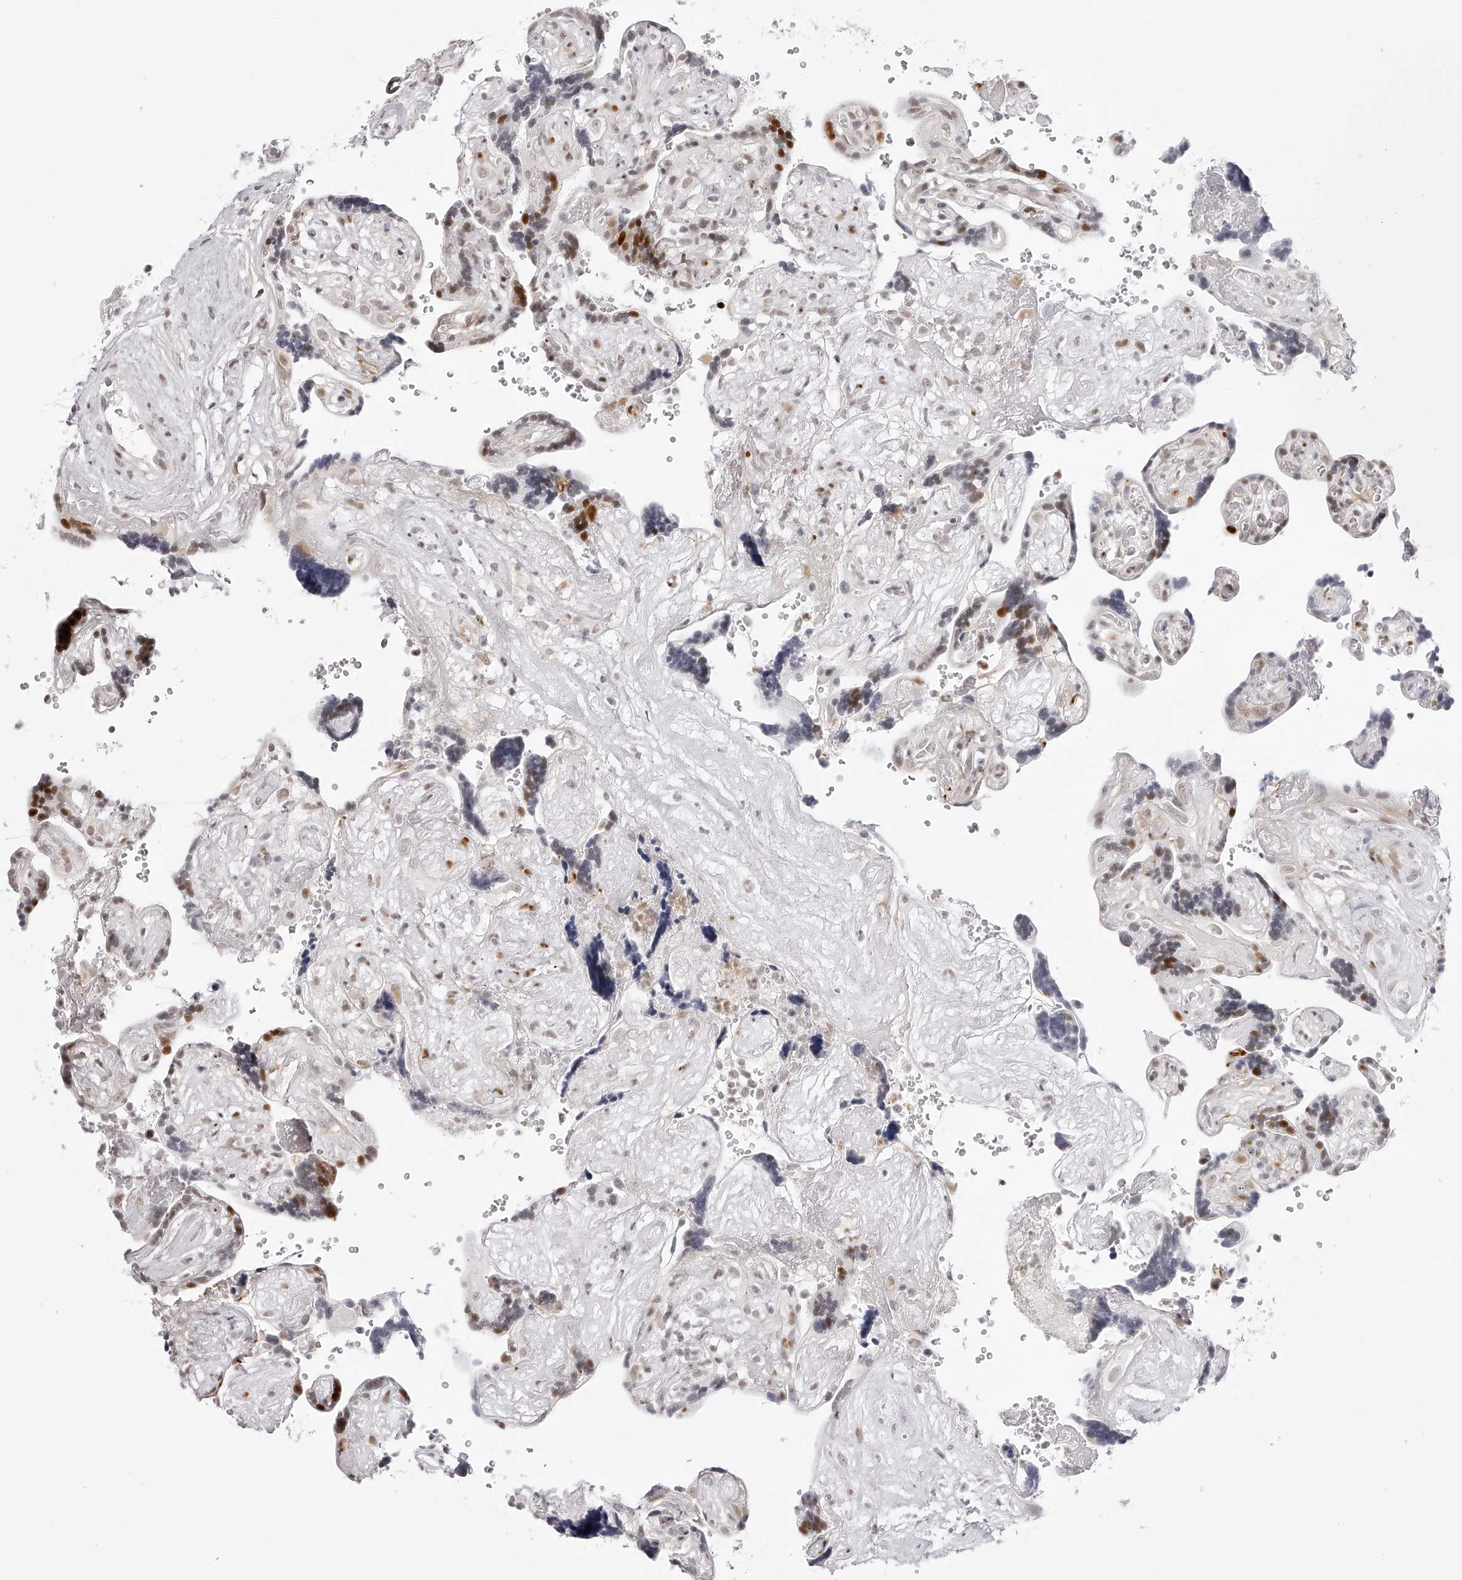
{"staining": {"intensity": "moderate", "quantity": "25%-75%", "location": "cytoplasmic/membranous,nuclear"}, "tissue": "placenta", "cell_type": "Decidual cells", "image_type": "normal", "snomed": [{"axis": "morphology", "description": "Normal tissue, NOS"}, {"axis": "topography", "description": "Placenta"}], "caption": "An image of placenta stained for a protein reveals moderate cytoplasmic/membranous,nuclear brown staining in decidual cells.", "gene": "PLEKHG1", "patient": {"sex": "female", "age": 30}}